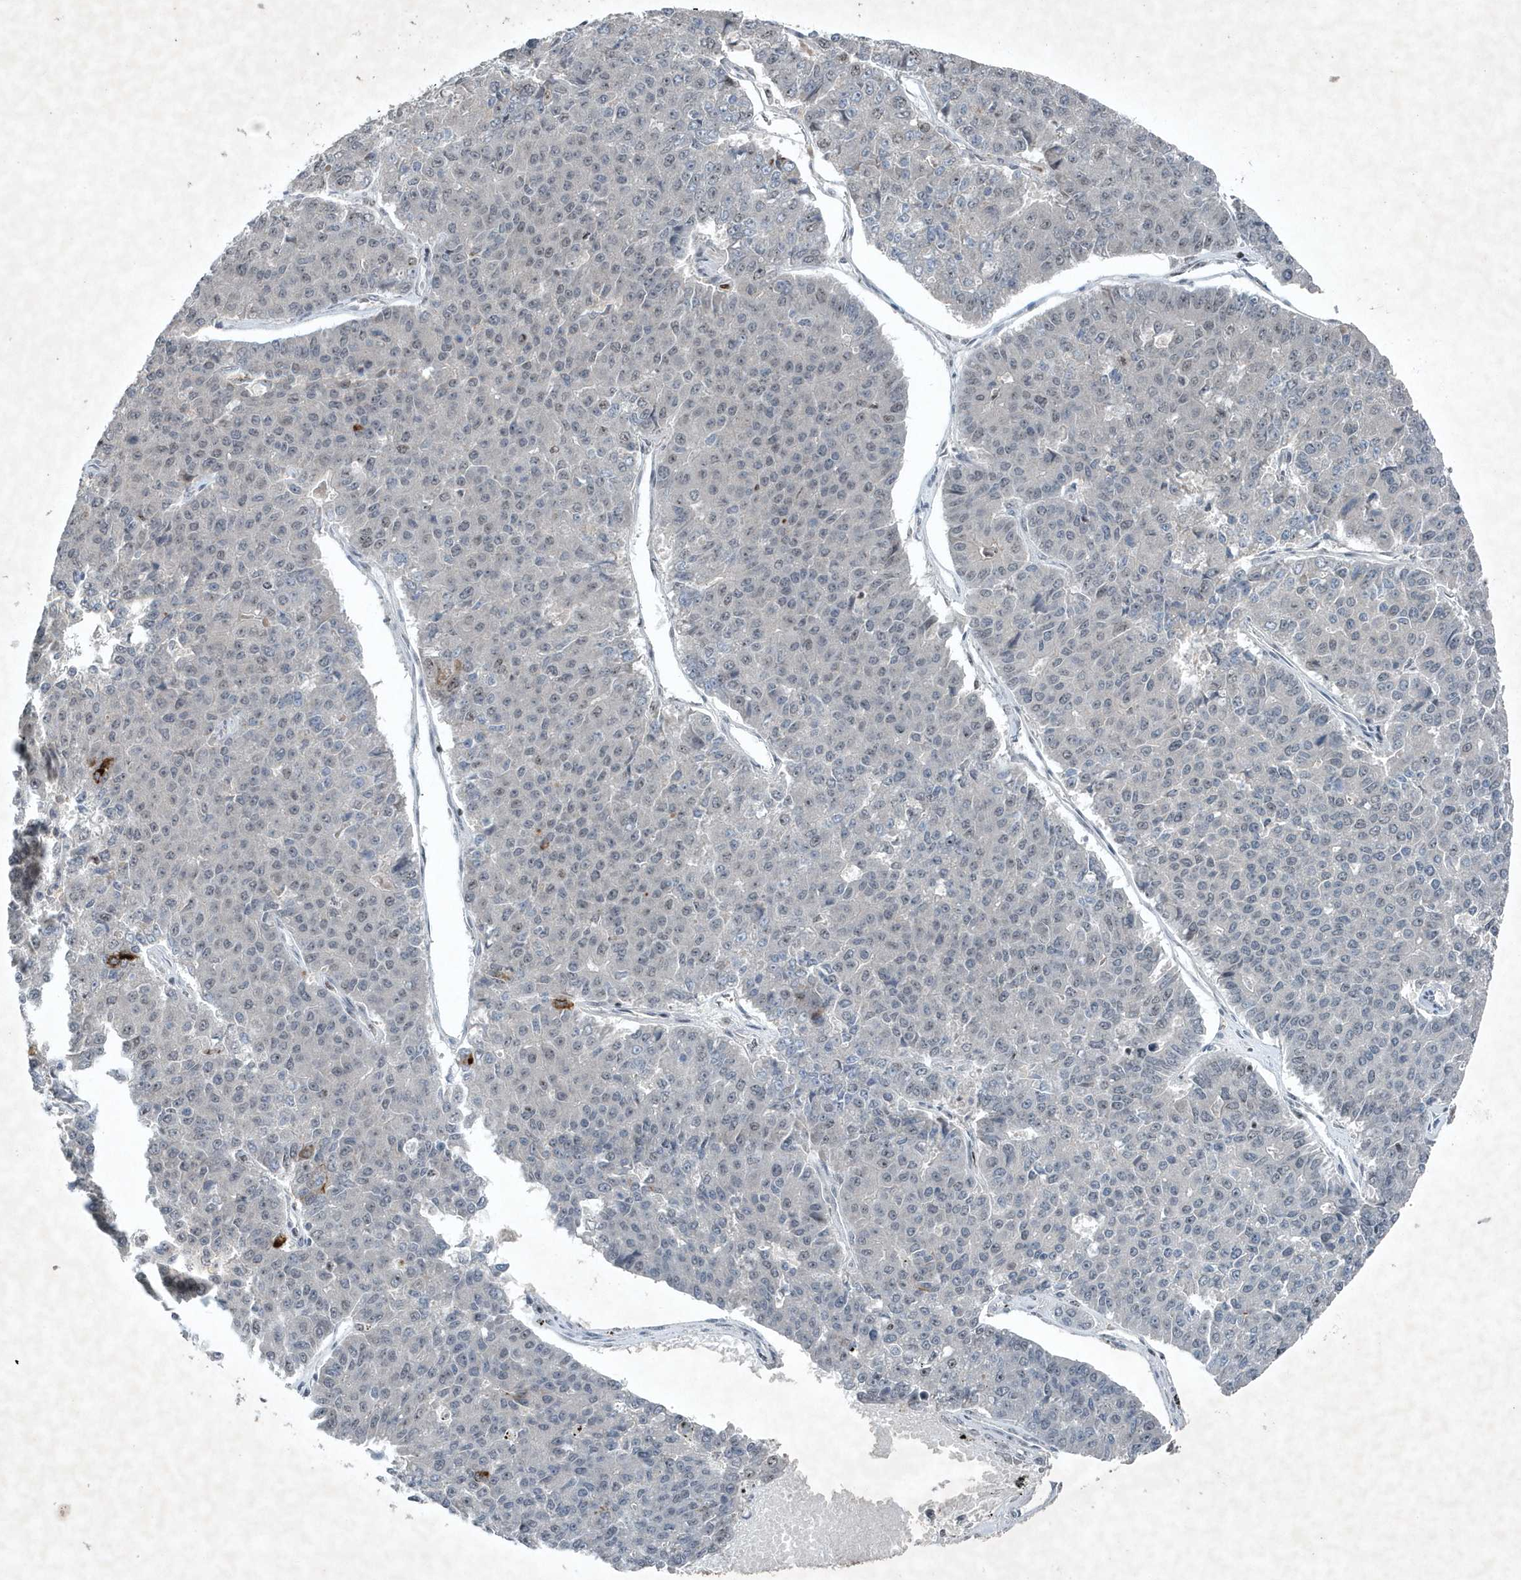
{"staining": {"intensity": "negative", "quantity": "none", "location": "none"}, "tissue": "pancreatic cancer", "cell_type": "Tumor cells", "image_type": "cancer", "snomed": [{"axis": "morphology", "description": "Adenocarcinoma, NOS"}, {"axis": "topography", "description": "Pancreas"}], "caption": "Adenocarcinoma (pancreatic) was stained to show a protein in brown. There is no significant positivity in tumor cells.", "gene": "QTRT2", "patient": {"sex": "male", "age": 50}}